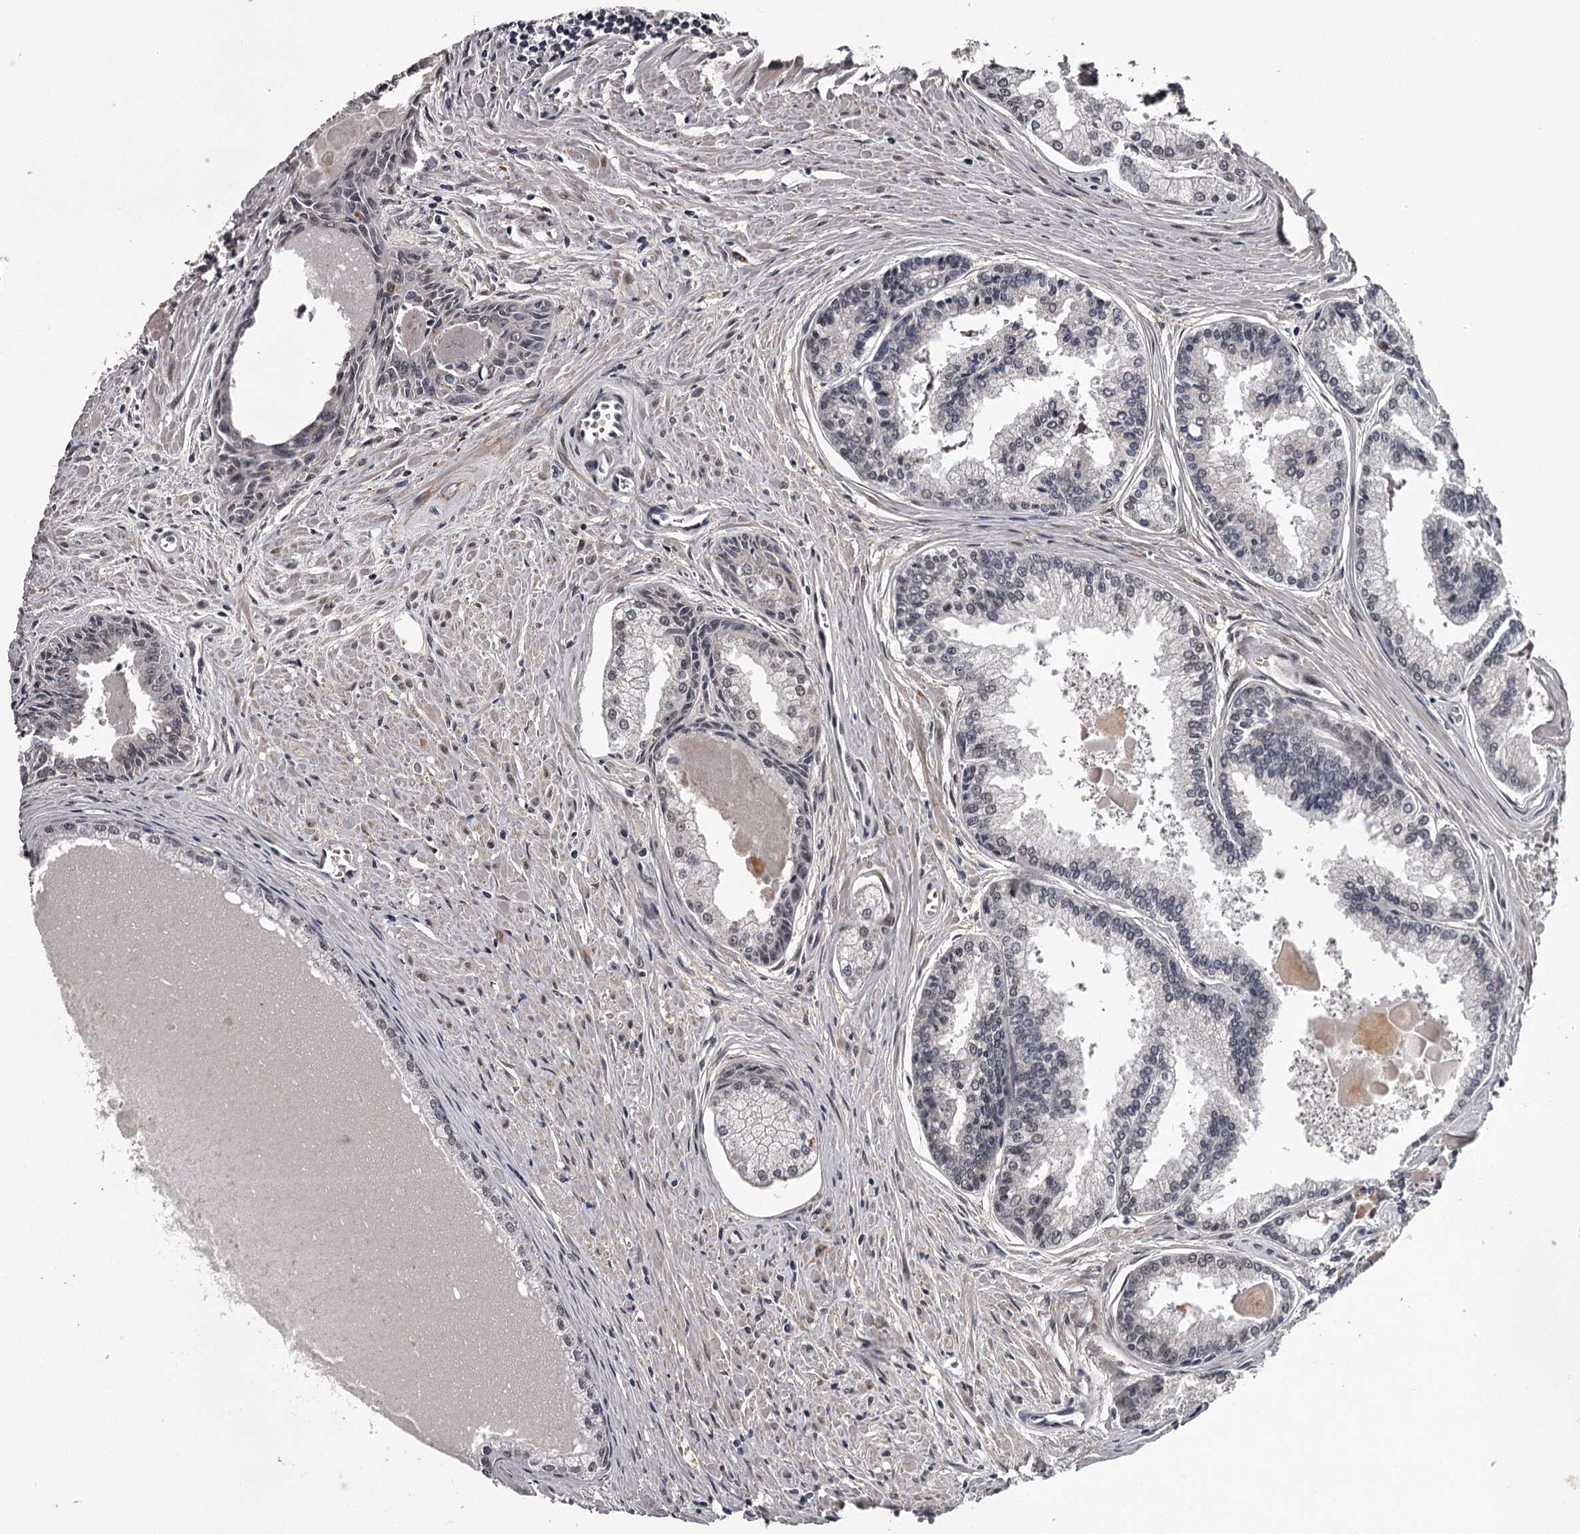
{"staining": {"intensity": "negative", "quantity": "none", "location": "none"}, "tissue": "prostate cancer", "cell_type": "Tumor cells", "image_type": "cancer", "snomed": [{"axis": "morphology", "description": "Adenocarcinoma, High grade"}, {"axis": "topography", "description": "Prostate"}], "caption": "Human prostate cancer stained for a protein using immunohistochemistry (IHC) demonstrates no positivity in tumor cells.", "gene": "RNF44", "patient": {"sex": "male", "age": 68}}